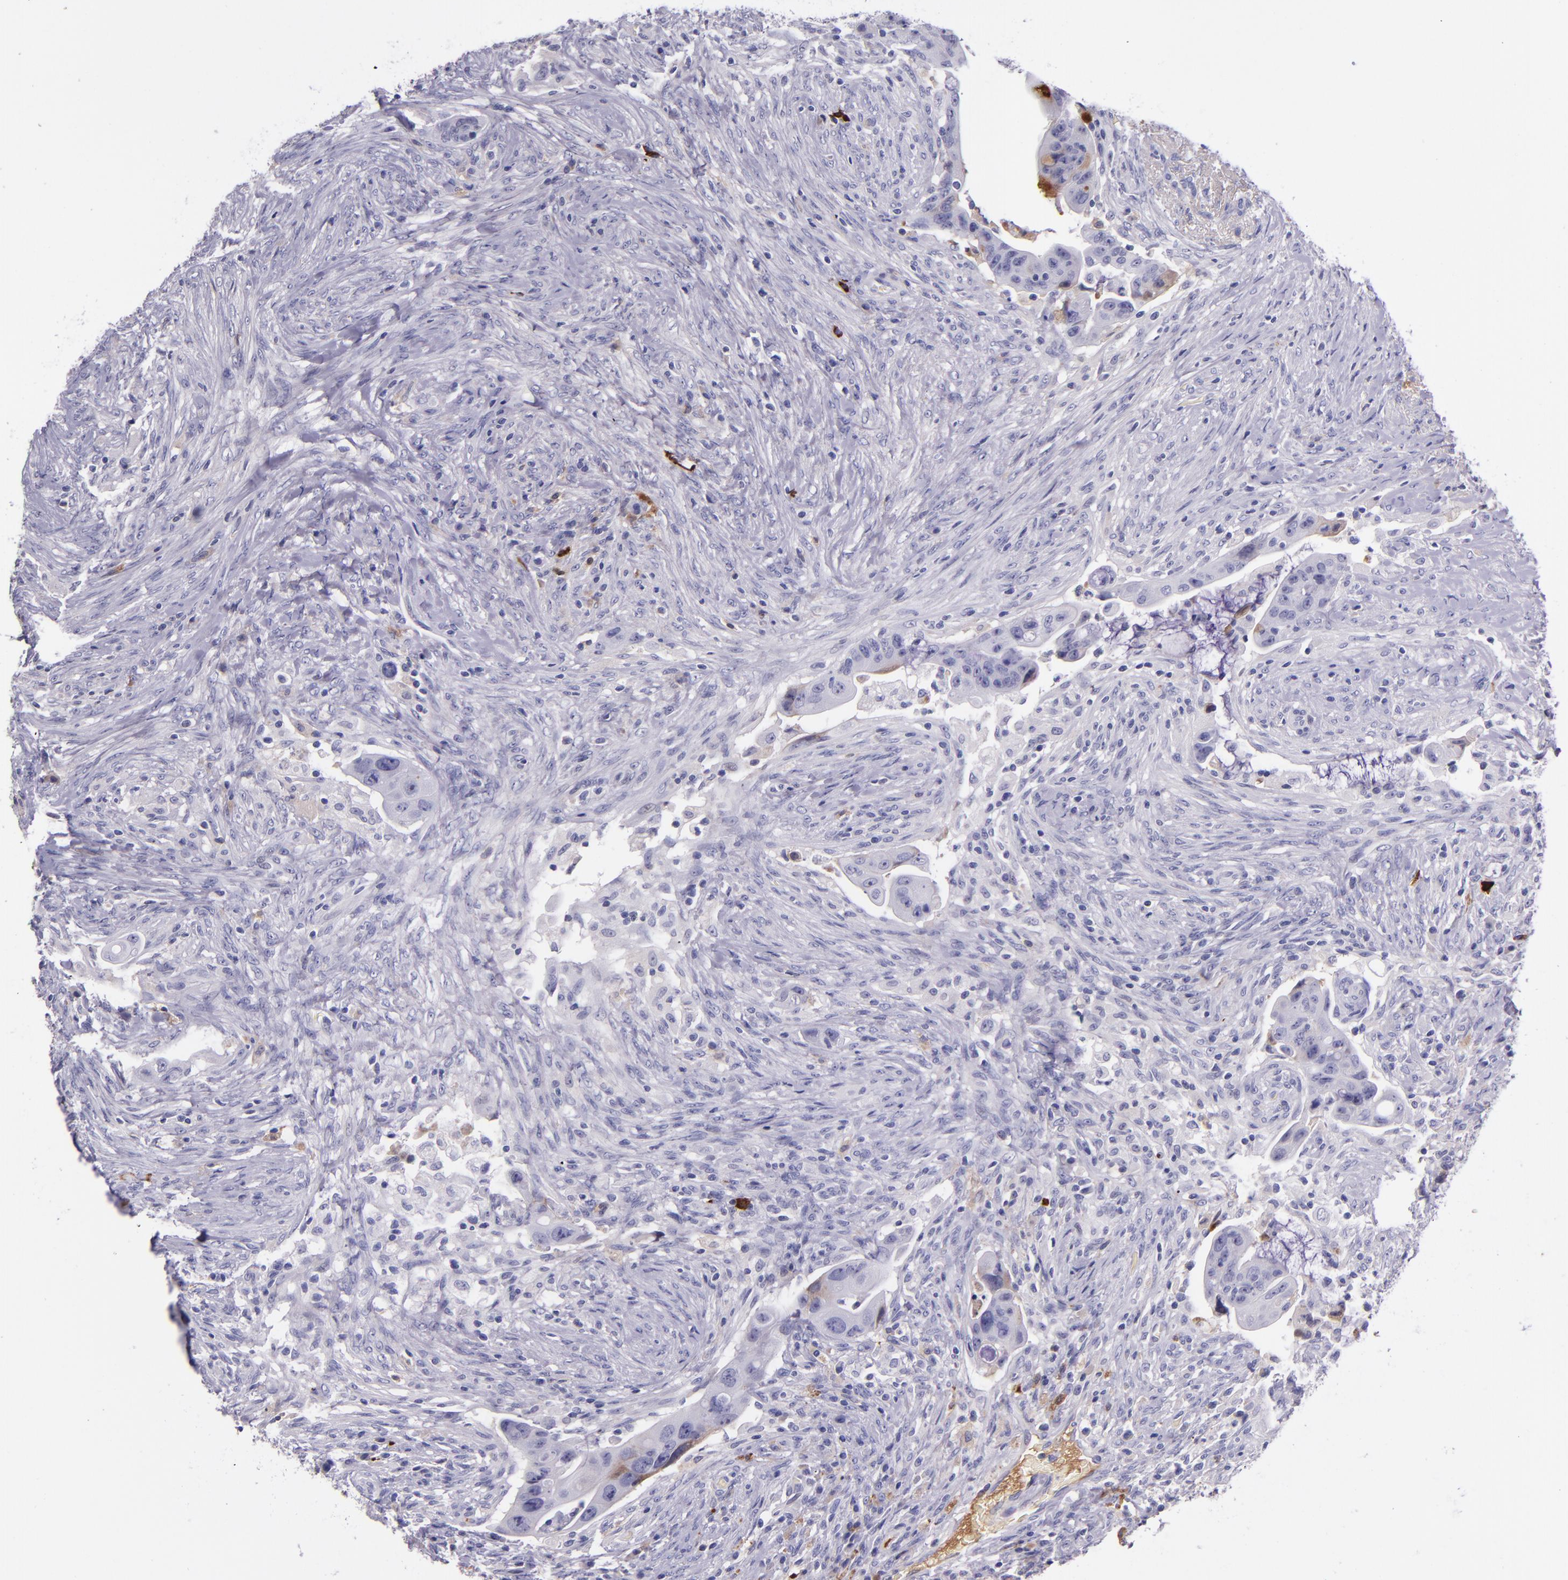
{"staining": {"intensity": "negative", "quantity": "none", "location": "none"}, "tissue": "colorectal cancer", "cell_type": "Tumor cells", "image_type": "cancer", "snomed": [{"axis": "morphology", "description": "Adenocarcinoma, NOS"}, {"axis": "topography", "description": "Rectum"}], "caption": "IHC photomicrograph of neoplastic tissue: colorectal cancer stained with DAB (3,3'-diaminobenzidine) reveals no significant protein positivity in tumor cells.", "gene": "KNG1", "patient": {"sex": "female", "age": 71}}